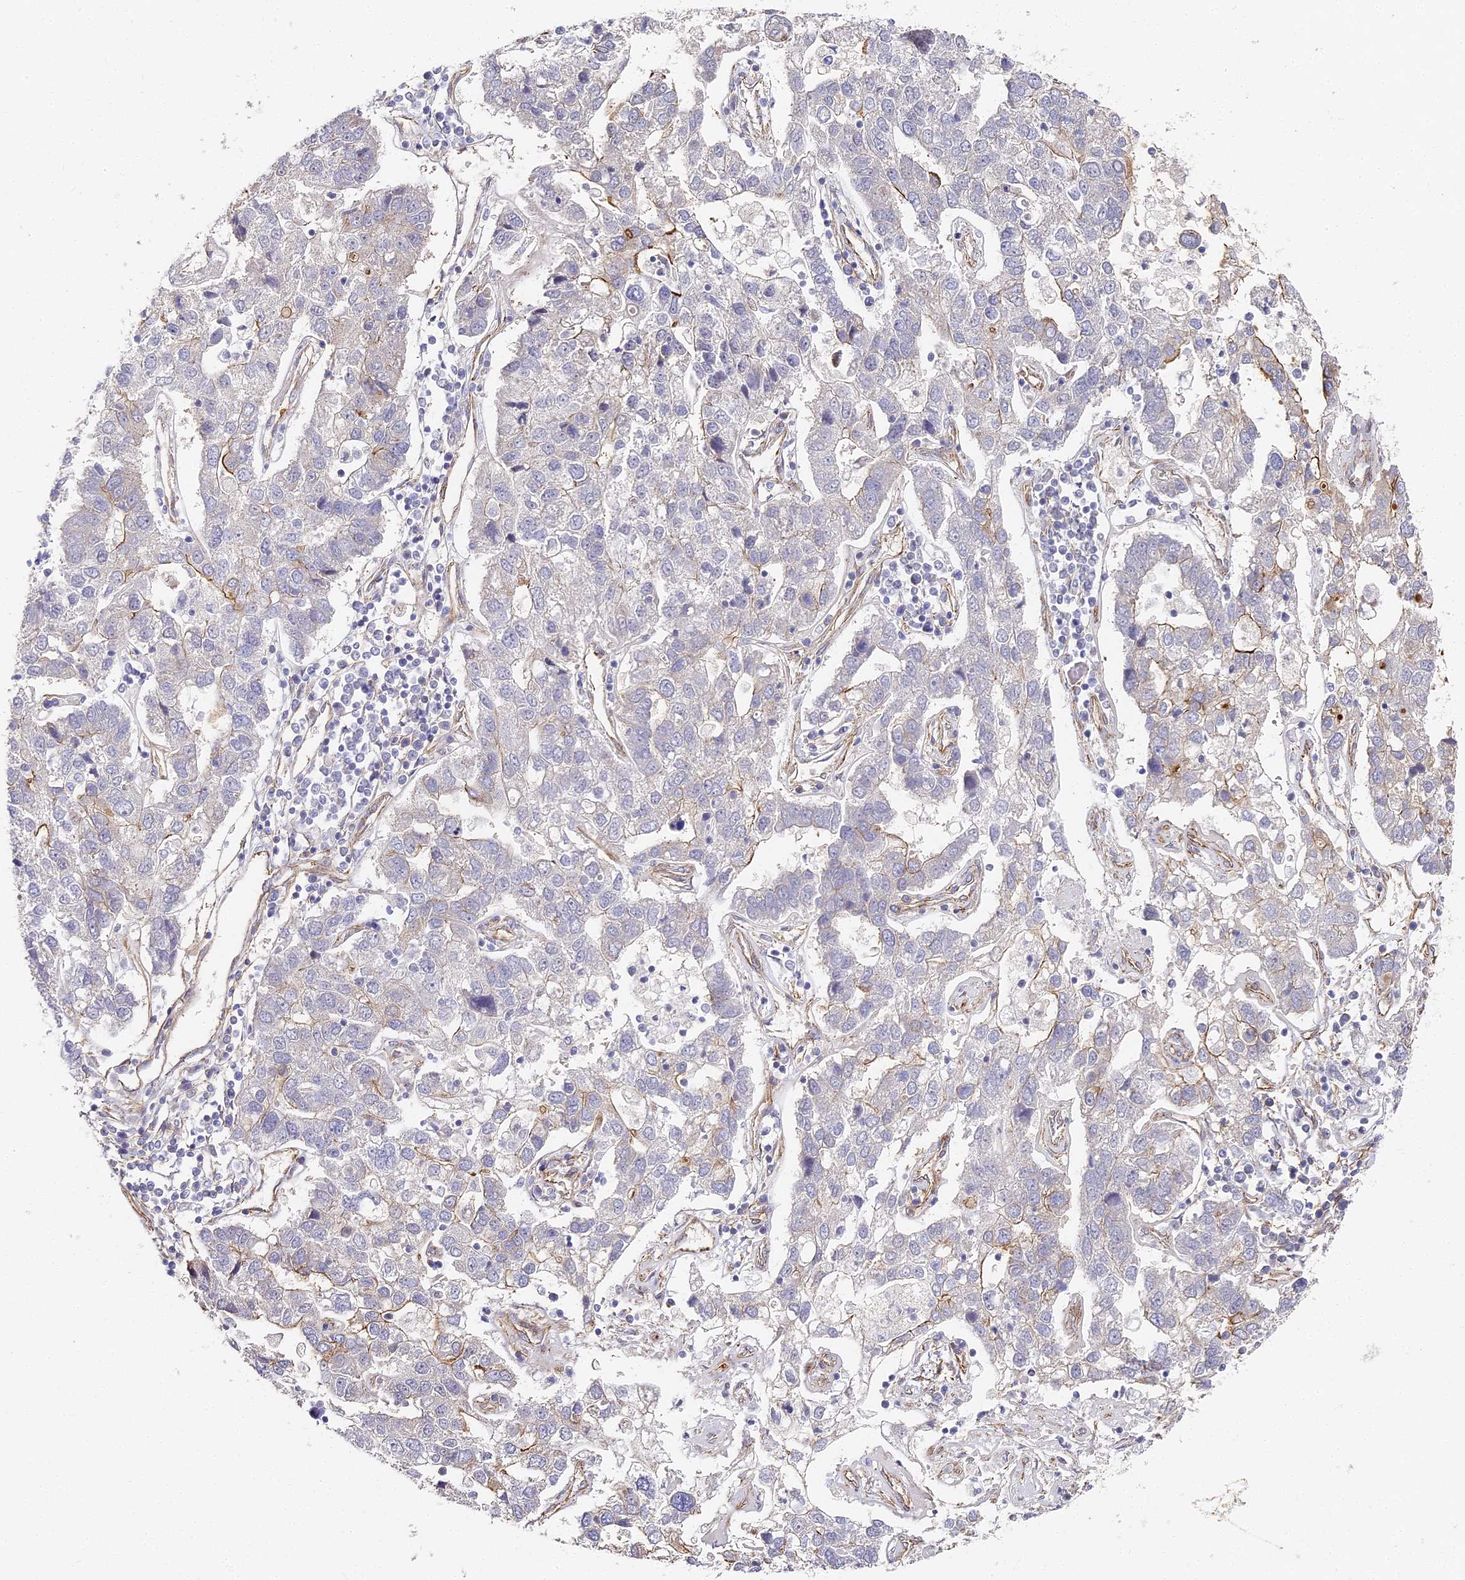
{"staining": {"intensity": "moderate", "quantity": "25%-75%", "location": "cytoplasmic/membranous"}, "tissue": "pancreatic cancer", "cell_type": "Tumor cells", "image_type": "cancer", "snomed": [{"axis": "morphology", "description": "Adenocarcinoma, NOS"}, {"axis": "topography", "description": "Pancreas"}], "caption": "Human pancreatic cancer stained for a protein (brown) exhibits moderate cytoplasmic/membranous positive expression in about 25%-75% of tumor cells.", "gene": "CCDC30", "patient": {"sex": "female", "age": 61}}